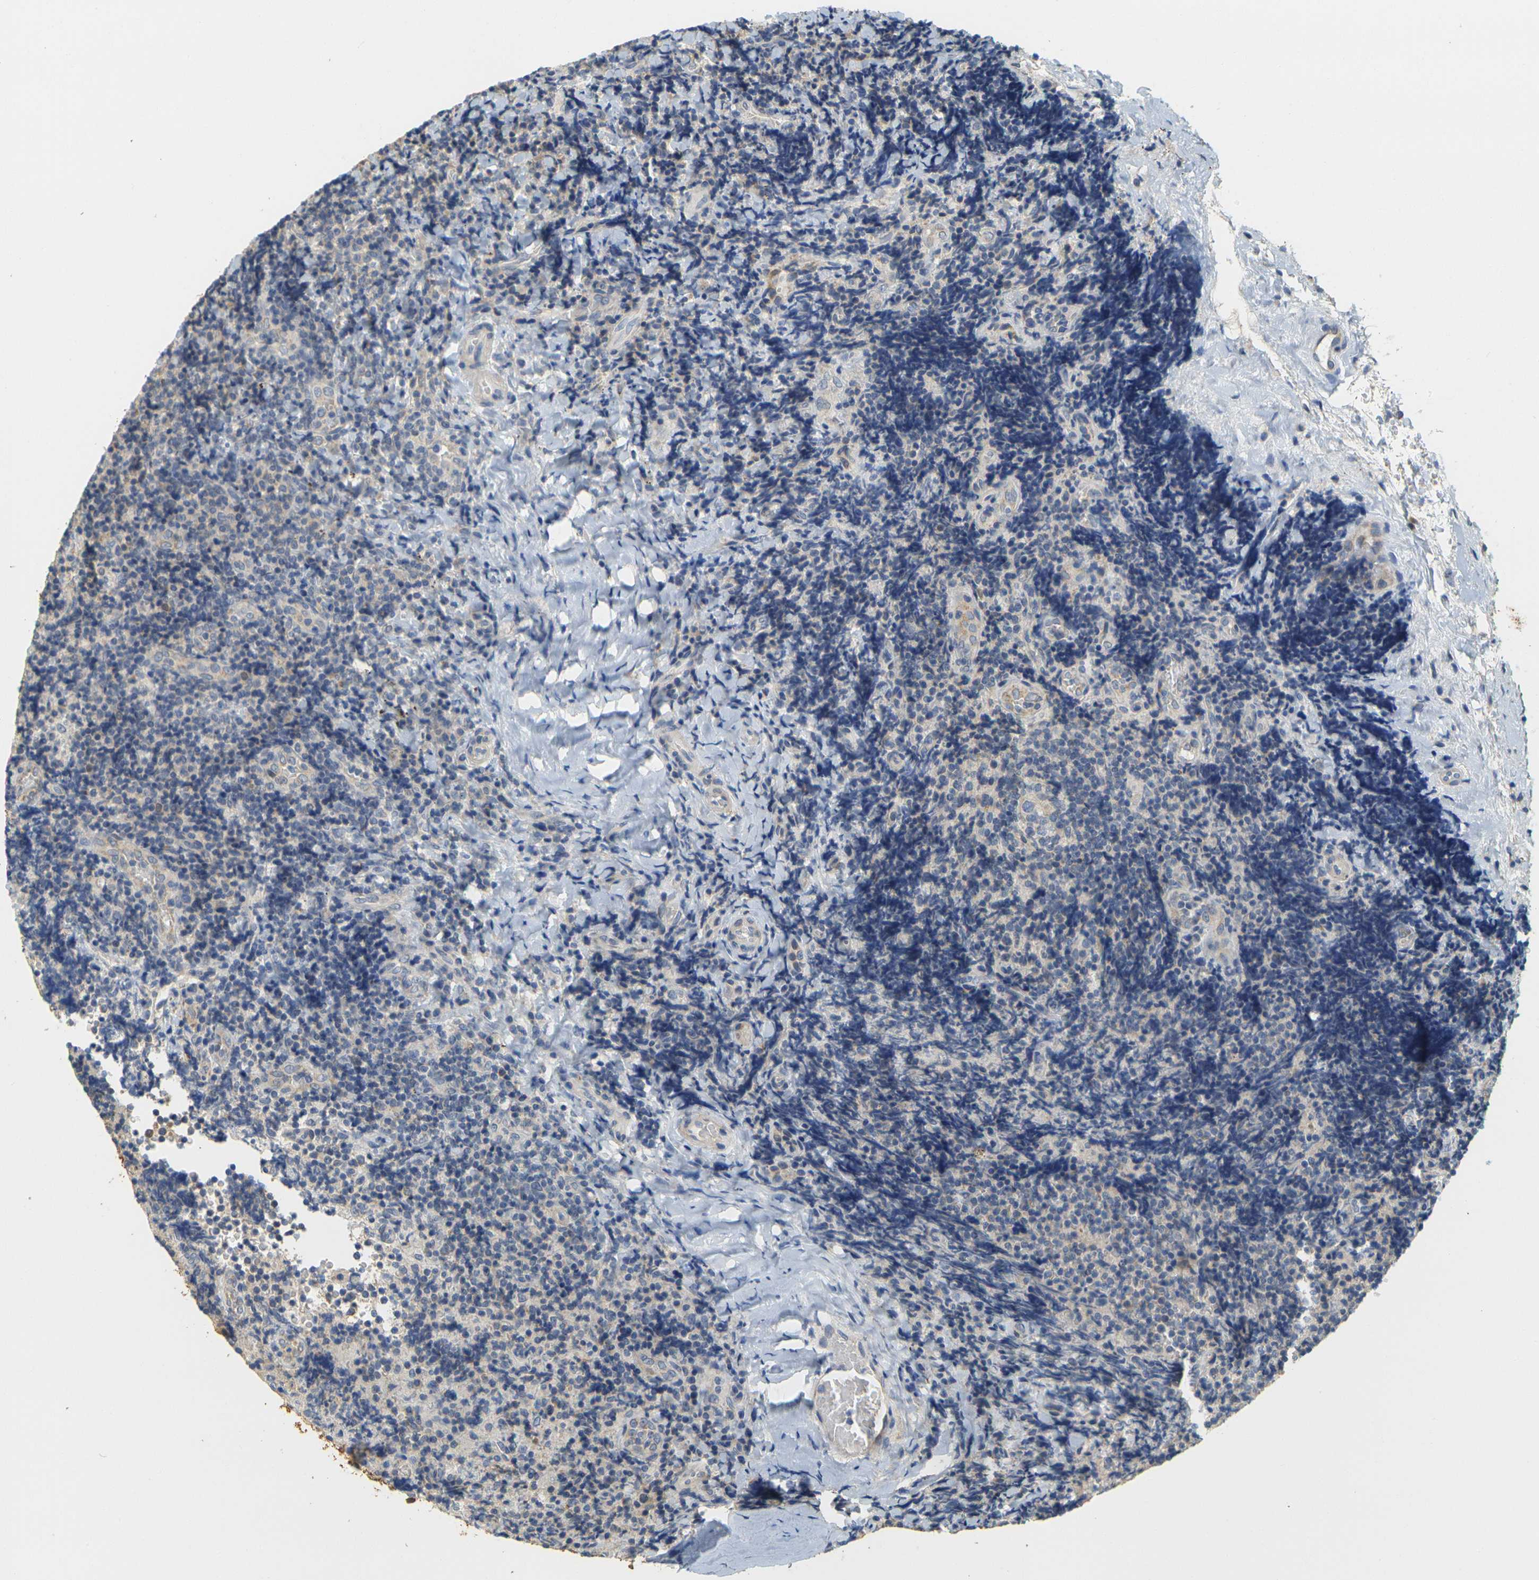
{"staining": {"intensity": "negative", "quantity": "none", "location": "none"}, "tissue": "lymphoma", "cell_type": "Tumor cells", "image_type": "cancer", "snomed": [{"axis": "morphology", "description": "Malignant lymphoma, non-Hodgkin's type, High grade"}, {"axis": "topography", "description": "Tonsil"}], "caption": "Tumor cells show no significant protein staining in lymphoma. The staining is performed using DAB brown chromogen with nuclei counter-stained in using hematoxylin.", "gene": "GDAP1", "patient": {"sex": "female", "age": 36}}